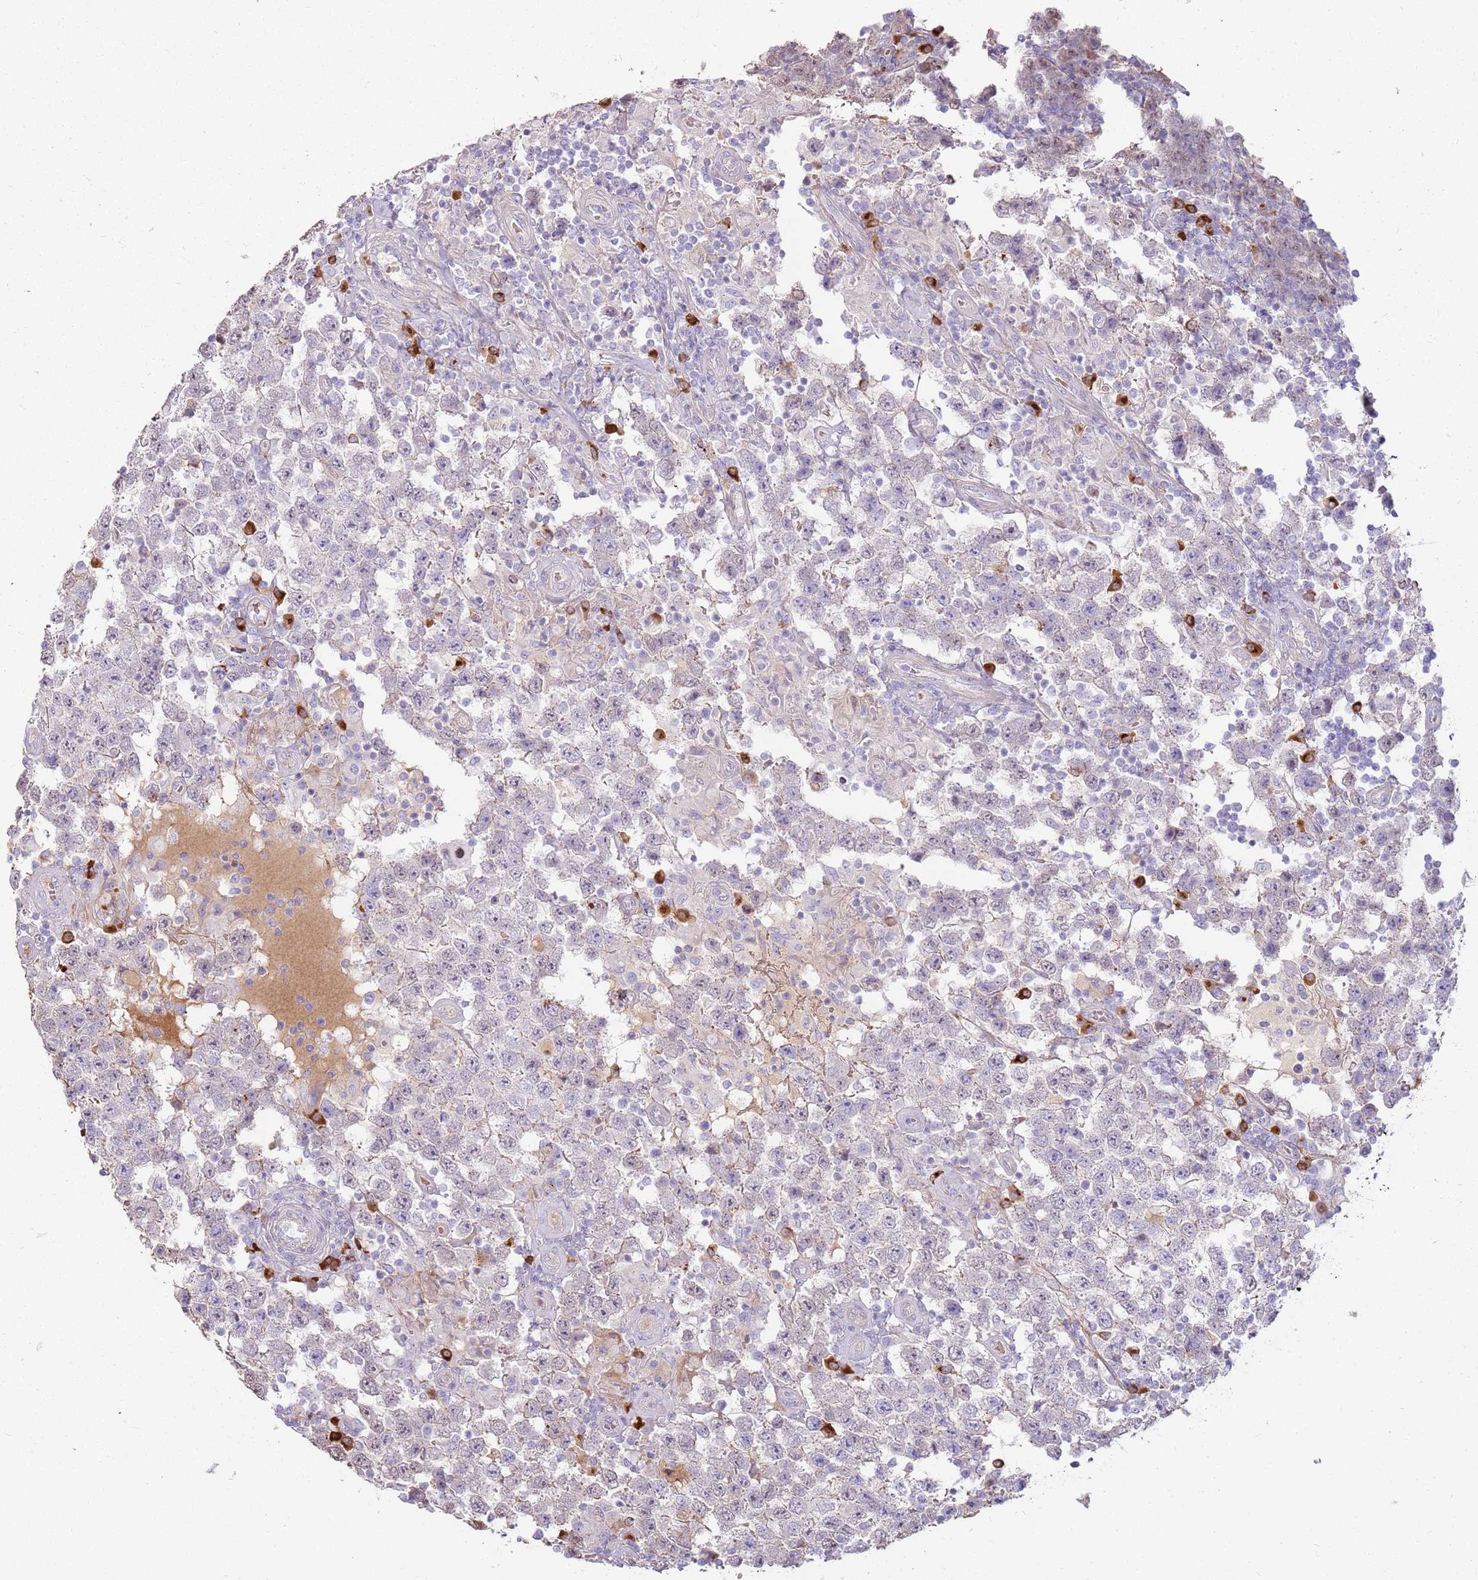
{"staining": {"intensity": "negative", "quantity": "none", "location": "none"}, "tissue": "testis cancer", "cell_type": "Tumor cells", "image_type": "cancer", "snomed": [{"axis": "morphology", "description": "Normal tissue, NOS"}, {"axis": "morphology", "description": "Urothelial carcinoma, High grade"}, {"axis": "morphology", "description": "Seminoma, NOS"}, {"axis": "morphology", "description": "Carcinoma, Embryonal, NOS"}, {"axis": "topography", "description": "Urinary bladder"}, {"axis": "topography", "description": "Testis"}], "caption": "Protein analysis of embryonal carcinoma (testis) demonstrates no significant positivity in tumor cells. The staining is performed using DAB (3,3'-diaminobenzidine) brown chromogen with nuclei counter-stained in using hematoxylin.", "gene": "MCUB", "patient": {"sex": "male", "age": 41}}